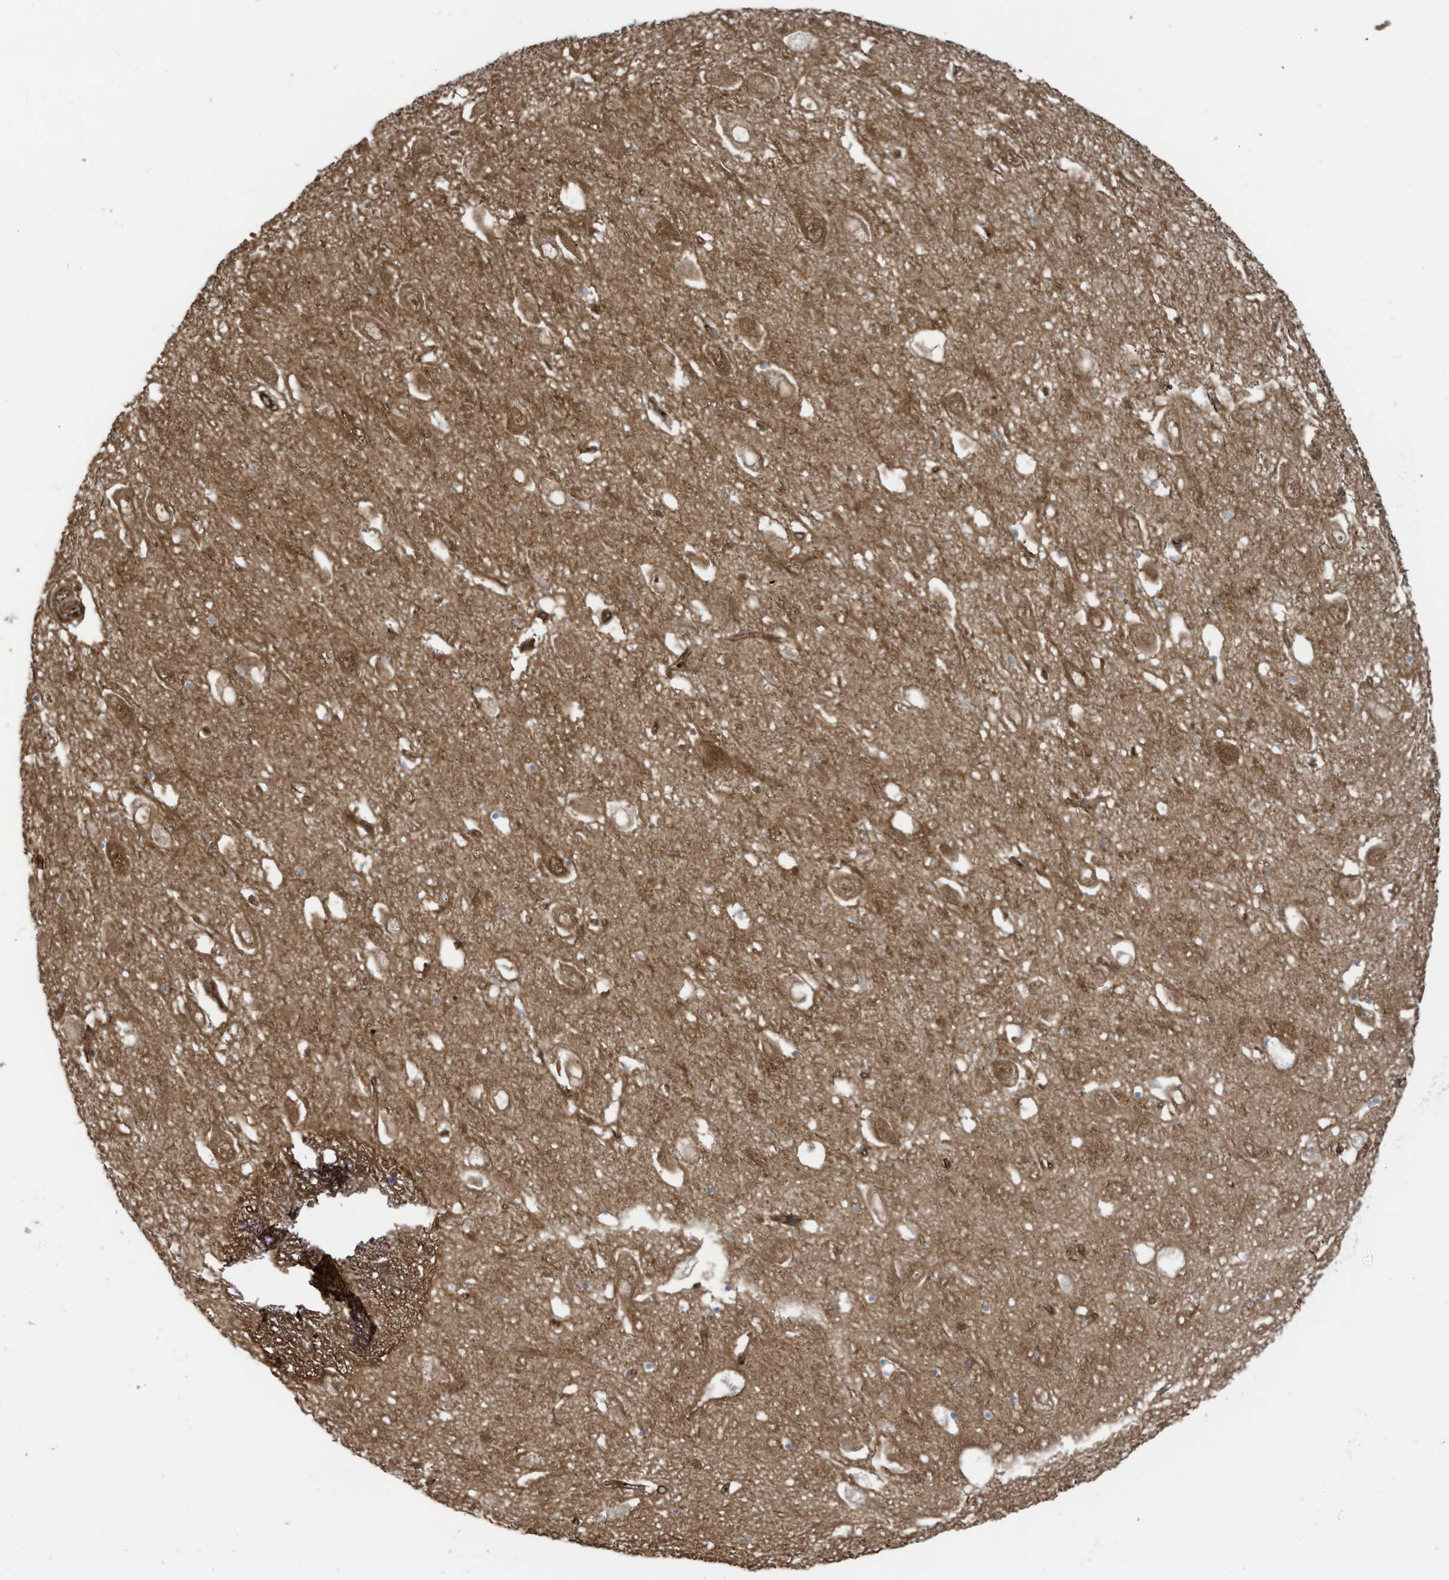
{"staining": {"intensity": "moderate", "quantity": "<25%", "location": "cytoplasmic/membranous"}, "tissue": "hippocampus", "cell_type": "Glial cells", "image_type": "normal", "snomed": [{"axis": "morphology", "description": "Normal tissue, NOS"}, {"axis": "topography", "description": "Hippocampus"}], "caption": "A micrograph of hippocampus stained for a protein reveals moderate cytoplasmic/membranous brown staining in glial cells.", "gene": "SLC9A2", "patient": {"sex": "female", "age": 64}}